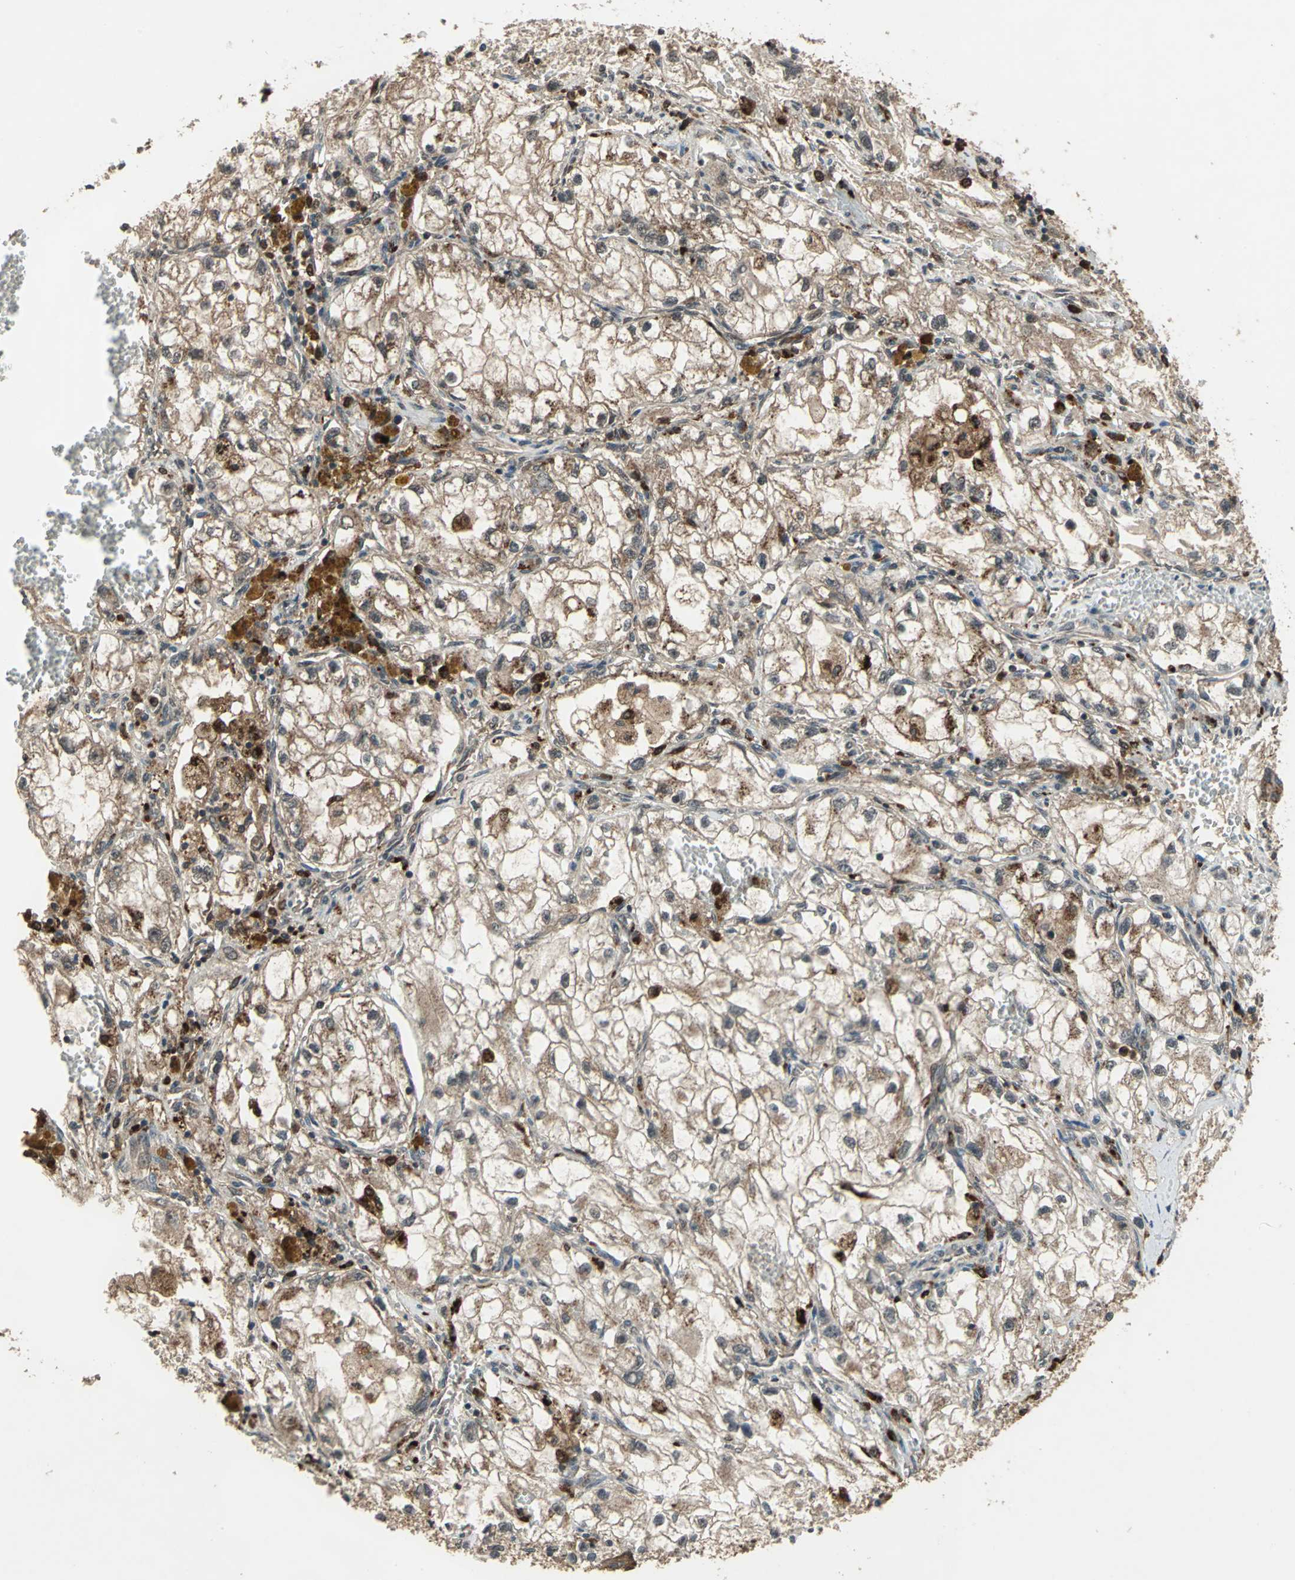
{"staining": {"intensity": "weak", "quantity": ">75%", "location": "cytoplasmic/membranous"}, "tissue": "renal cancer", "cell_type": "Tumor cells", "image_type": "cancer", "snomed": [{"axis": "morphology", "description": "Adenocarcinoma, NOS"}, {"axis": "topography", "description": "Kidney"}], "caption": "There is low levels of weak cytoplasmic/membranous staining in tumor cells of renal adenocarcinoma, as demonstrated by immunohistochemical staining (brown color).", "gene": "PYCARD", "patient": {"sex": "female", "age": 70}}